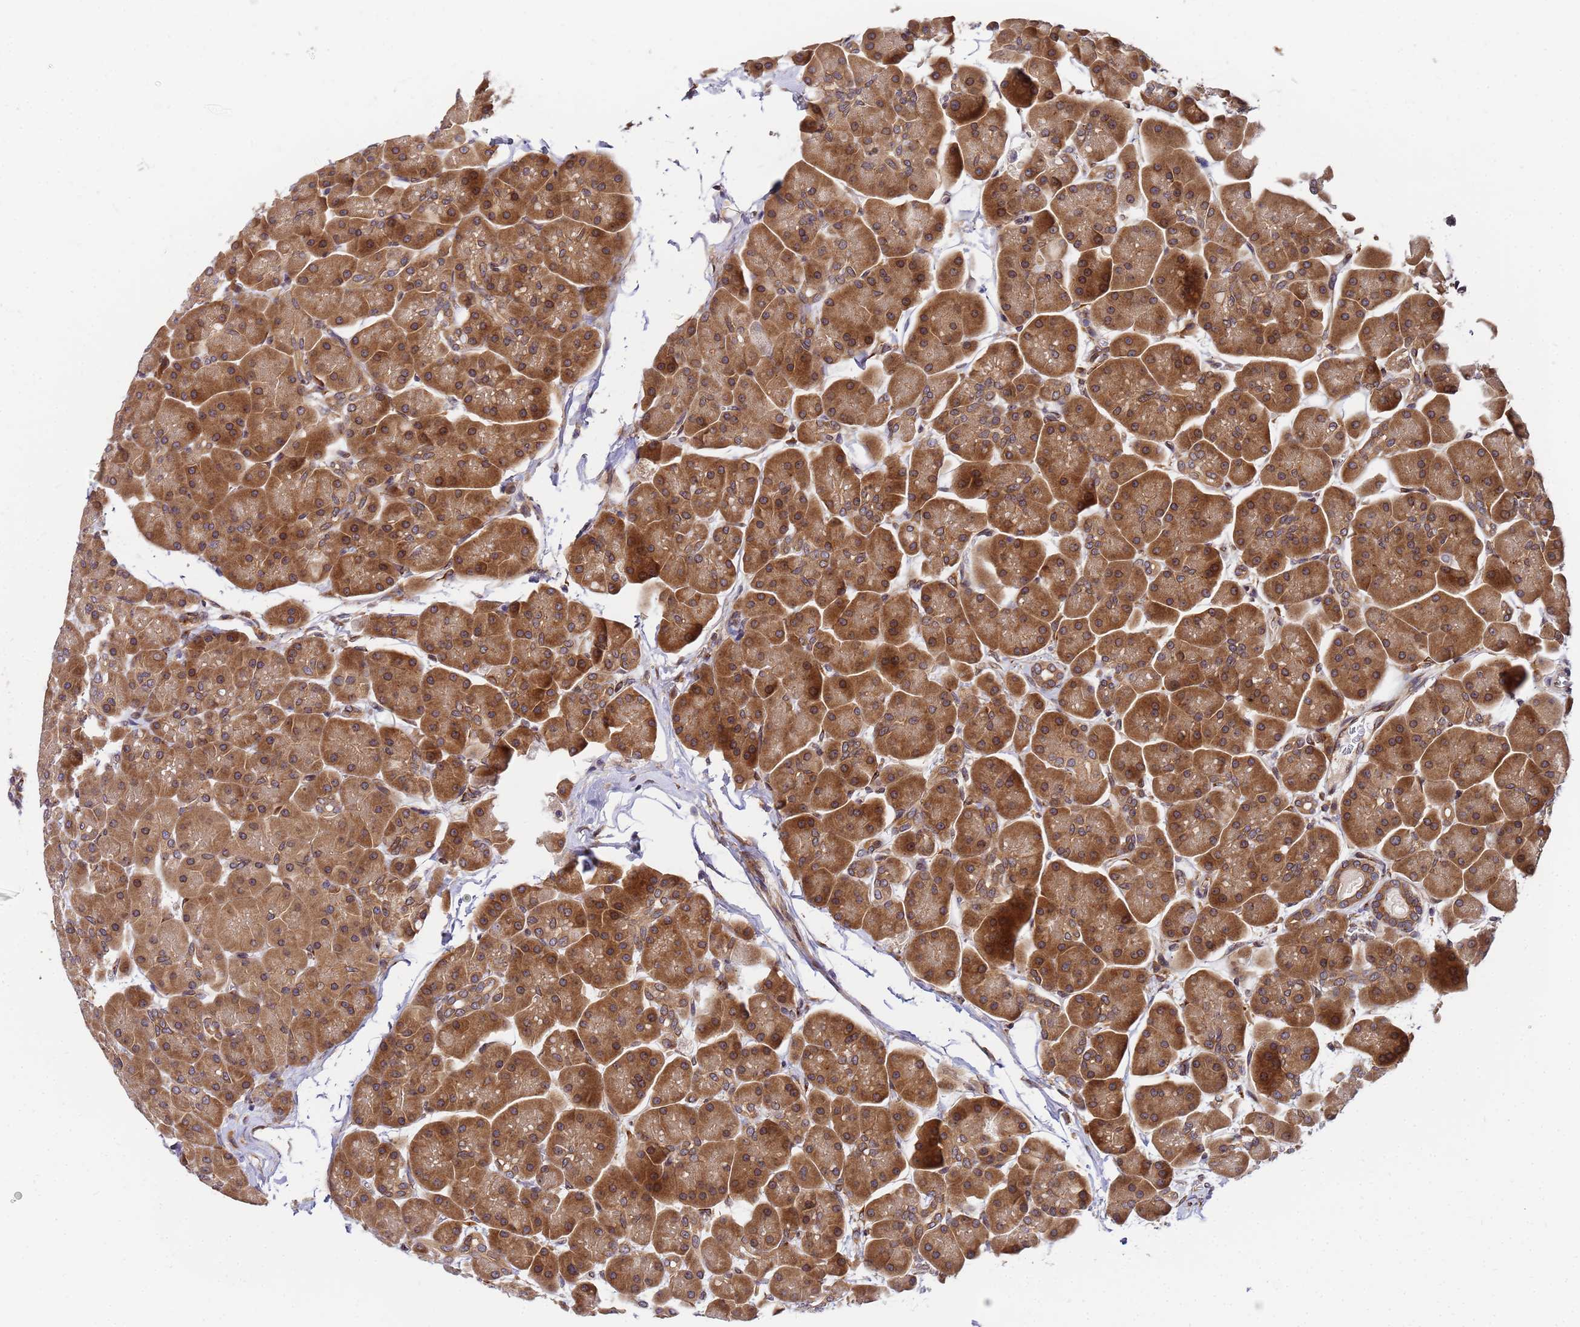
{"staining": {"intensity": "strong", "quantity": ">75%", "location": "cytoplasmic/membranous"}, "tissue": "pancreas", "cell_type": "Exocrine glandular cells", "image_type": "normal", "snomed": [{"axis": "morphology", "description": "Normal tissue, NOS"}, {"axis": "topography", "description": "Pancreas"}], "caption": "Immunohistochemistry (IHC) photomicrograph of benign pancreas: pancreas stained using IHC displays high levels of strong protein expression localized specifically in the cytoplasmic/membranous of exocrine glandular cells, appearing as a cytoplasmic/membranous brown color.", "gene": "UNC93B1", "patient": {"sex": "male", "age": 66}}